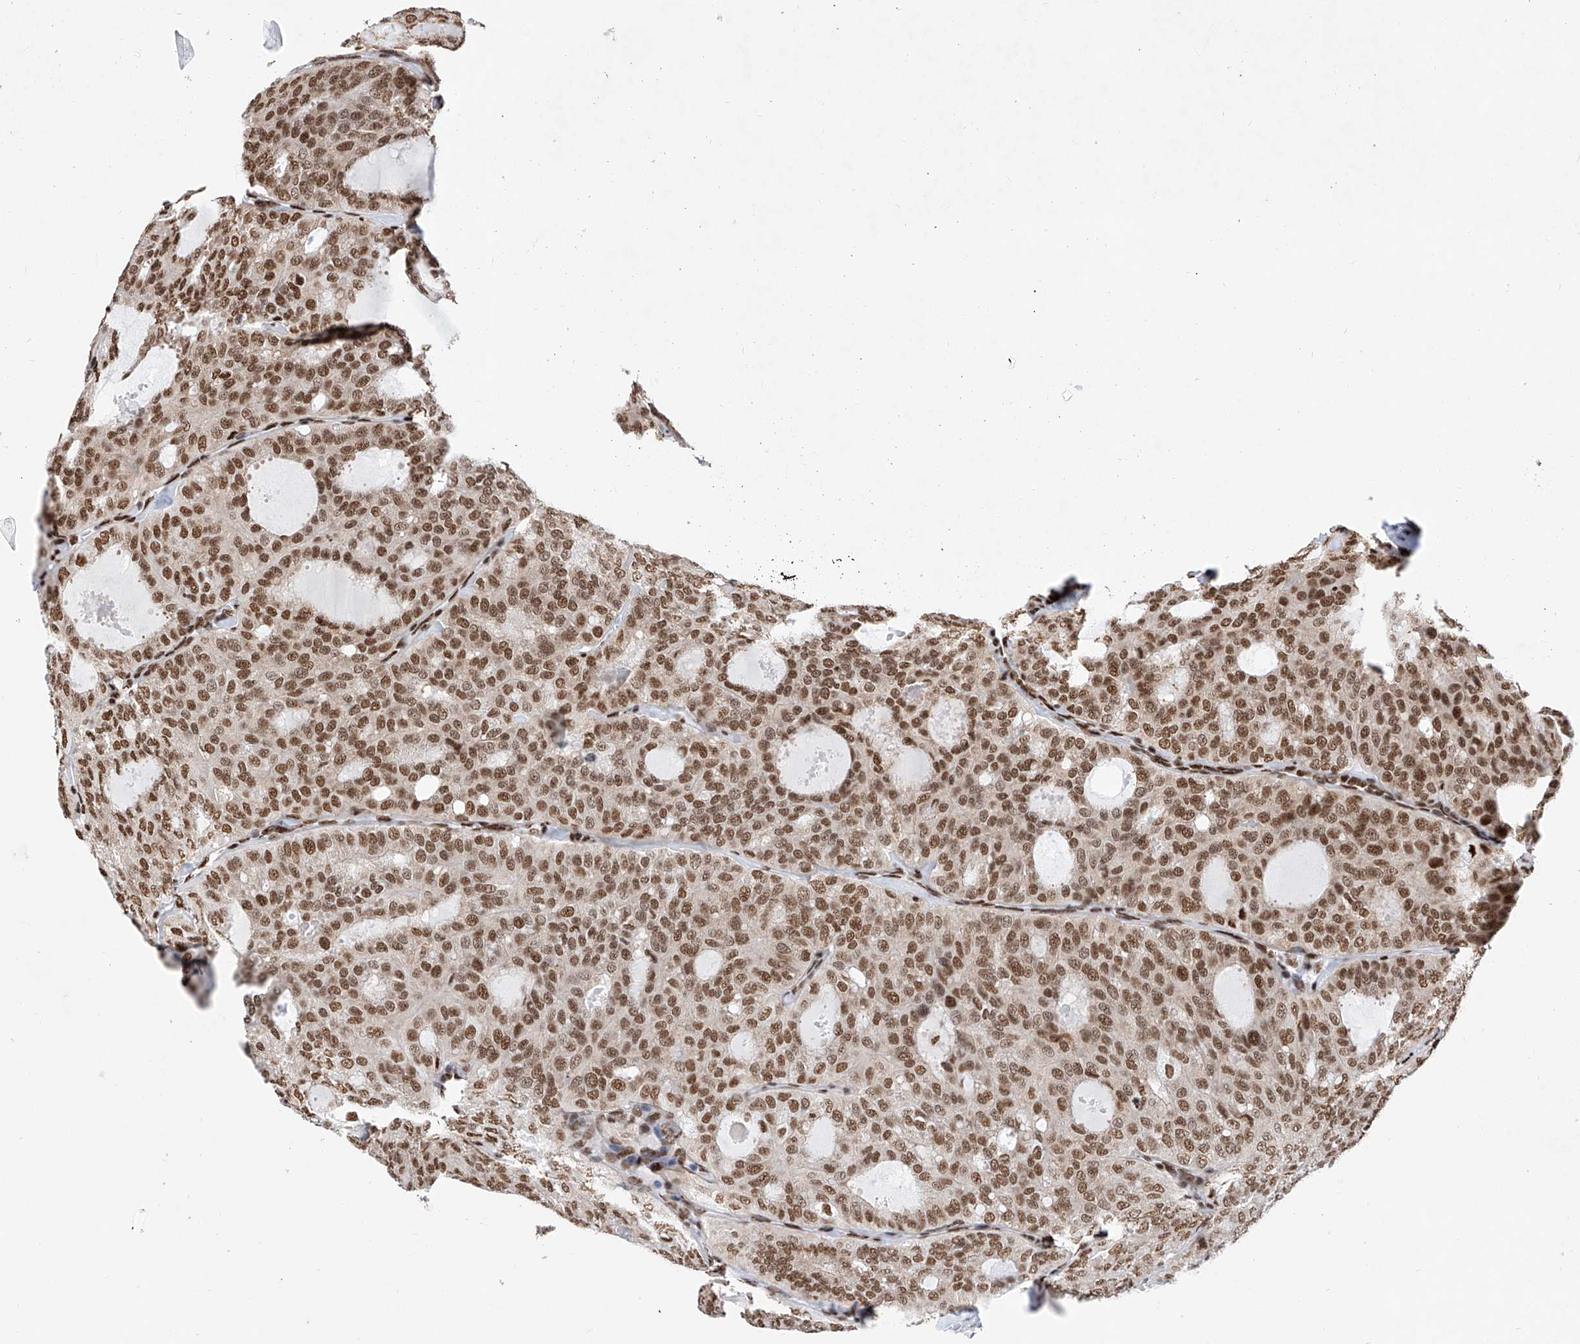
{"staining": {"intensity": "moderate", "quantity": ">75%", "location": "nuclear"}, "tissue": "thyroid cancer", "cell_type": "Tumor cells", "image_type": "cancer", "snomed": [{"axis": "morphology", "description": "Follicular adenoma carcinoma, NOS"}, {"axis": "topography", "description": "Thyroid gland"}], "caption": "The histopathology image demonstrates staining of thyroid follicular adenoma carcinoma, revealing moderate nuclear protein staining (brown color) within tumor cells.", "gene": "SRSF6", "patient": {"sex": "male", "age": 75}}